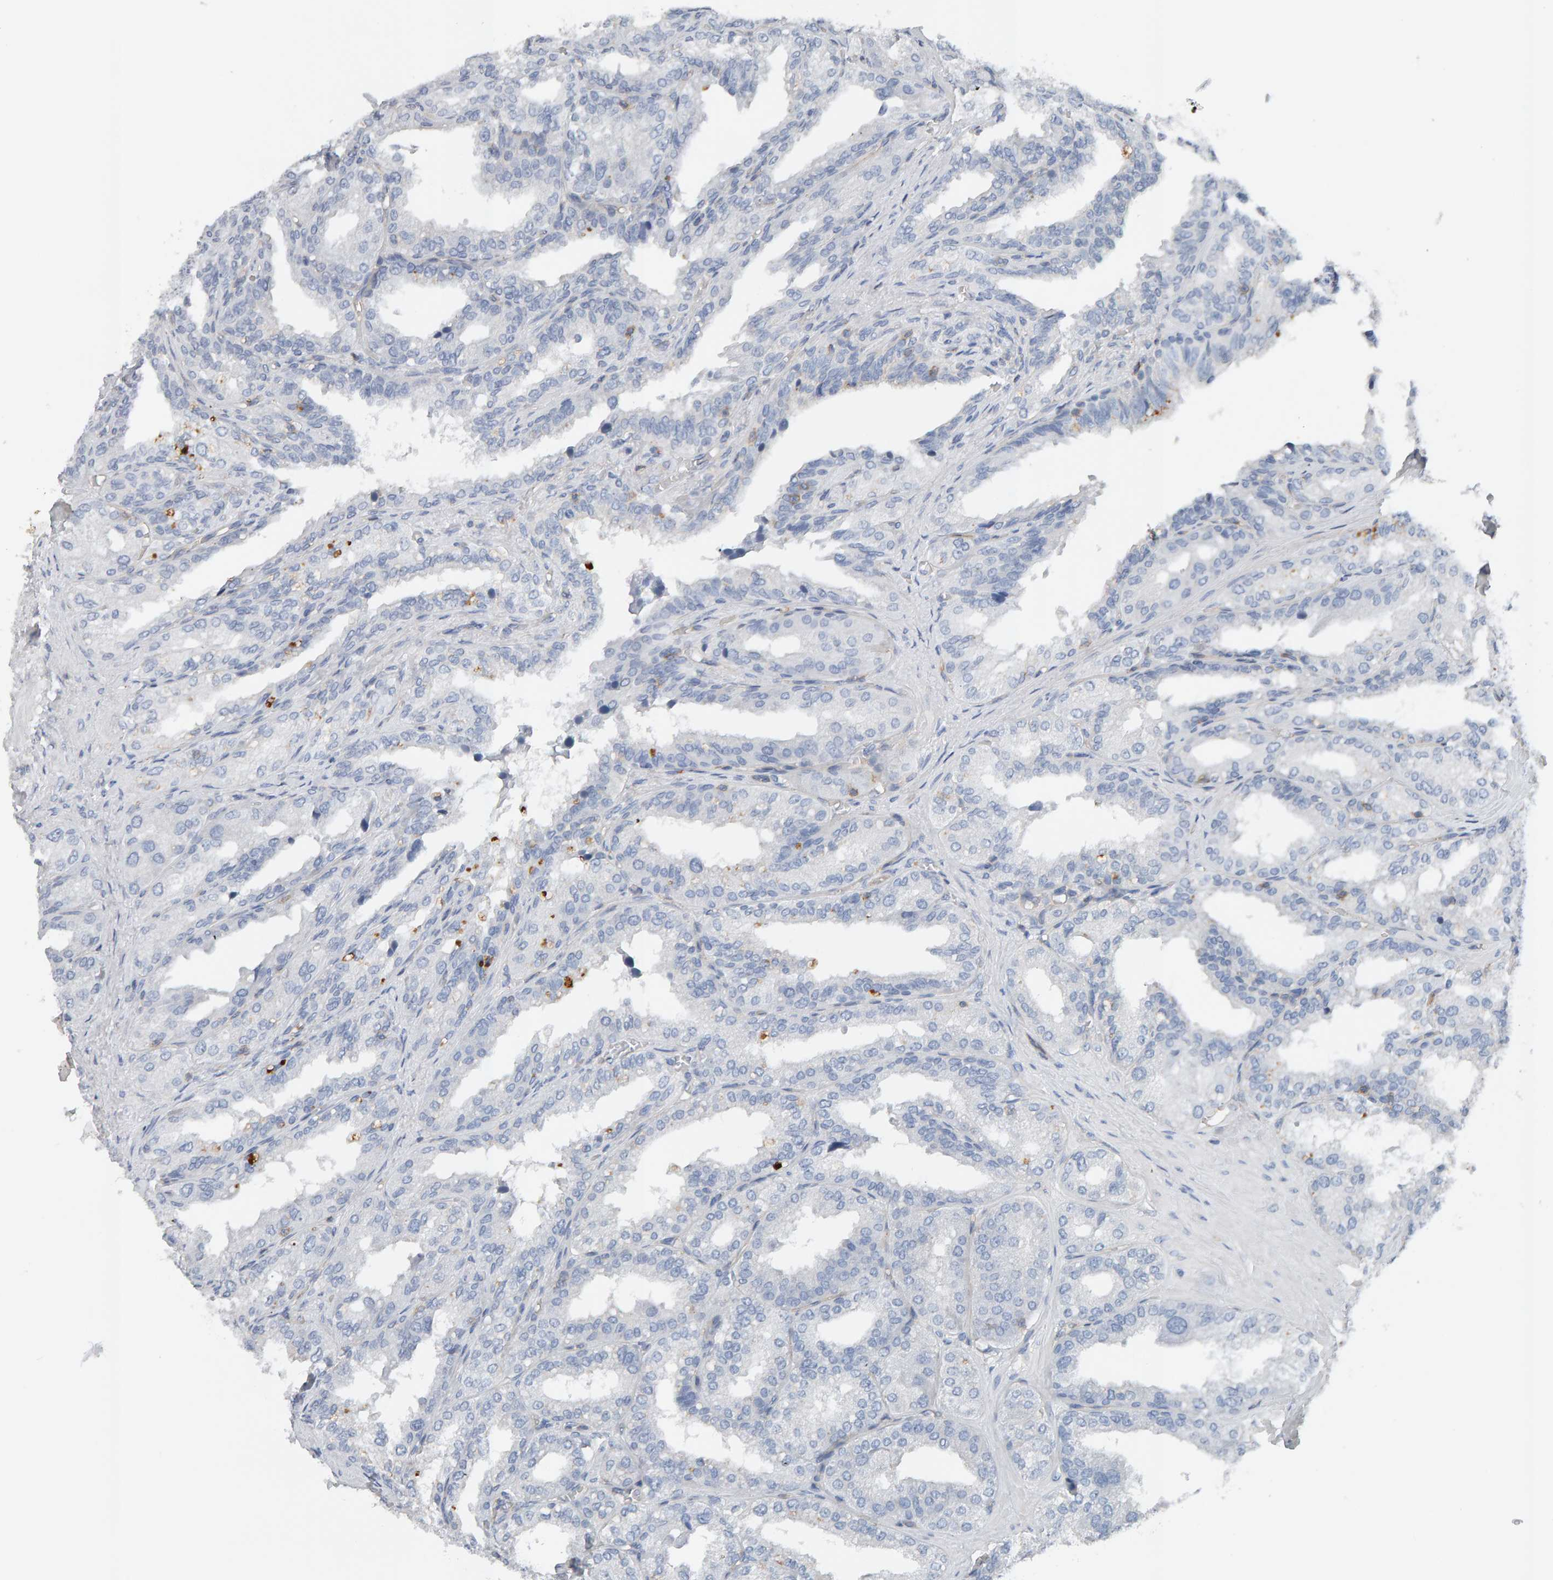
{"staining": {"intensity": "moderate", "quantity": "25%-75%", "location": "cytoplasmic/membranous"}, "tissue": "seminal vesicle", "cell_type": "Glandular cells", "image_type": "normal", "snomed": [{"axis": "morphology", "description": "Normal tissue, NOS"}, {"axis": "topography", "description": "Prostate"}, {"axis": "topography", "description": "Seminal veicle"}], "caption": "Glandular cells exhibit medium levels of moderate cytoplasmic/membranous staining in approximately 25%-75% of cells in benign human seminal vesicle. (IHC, brightfield microscopy, high magnification).", "gene": "FYN", "patient": {"sex": "male", "age": 51}}